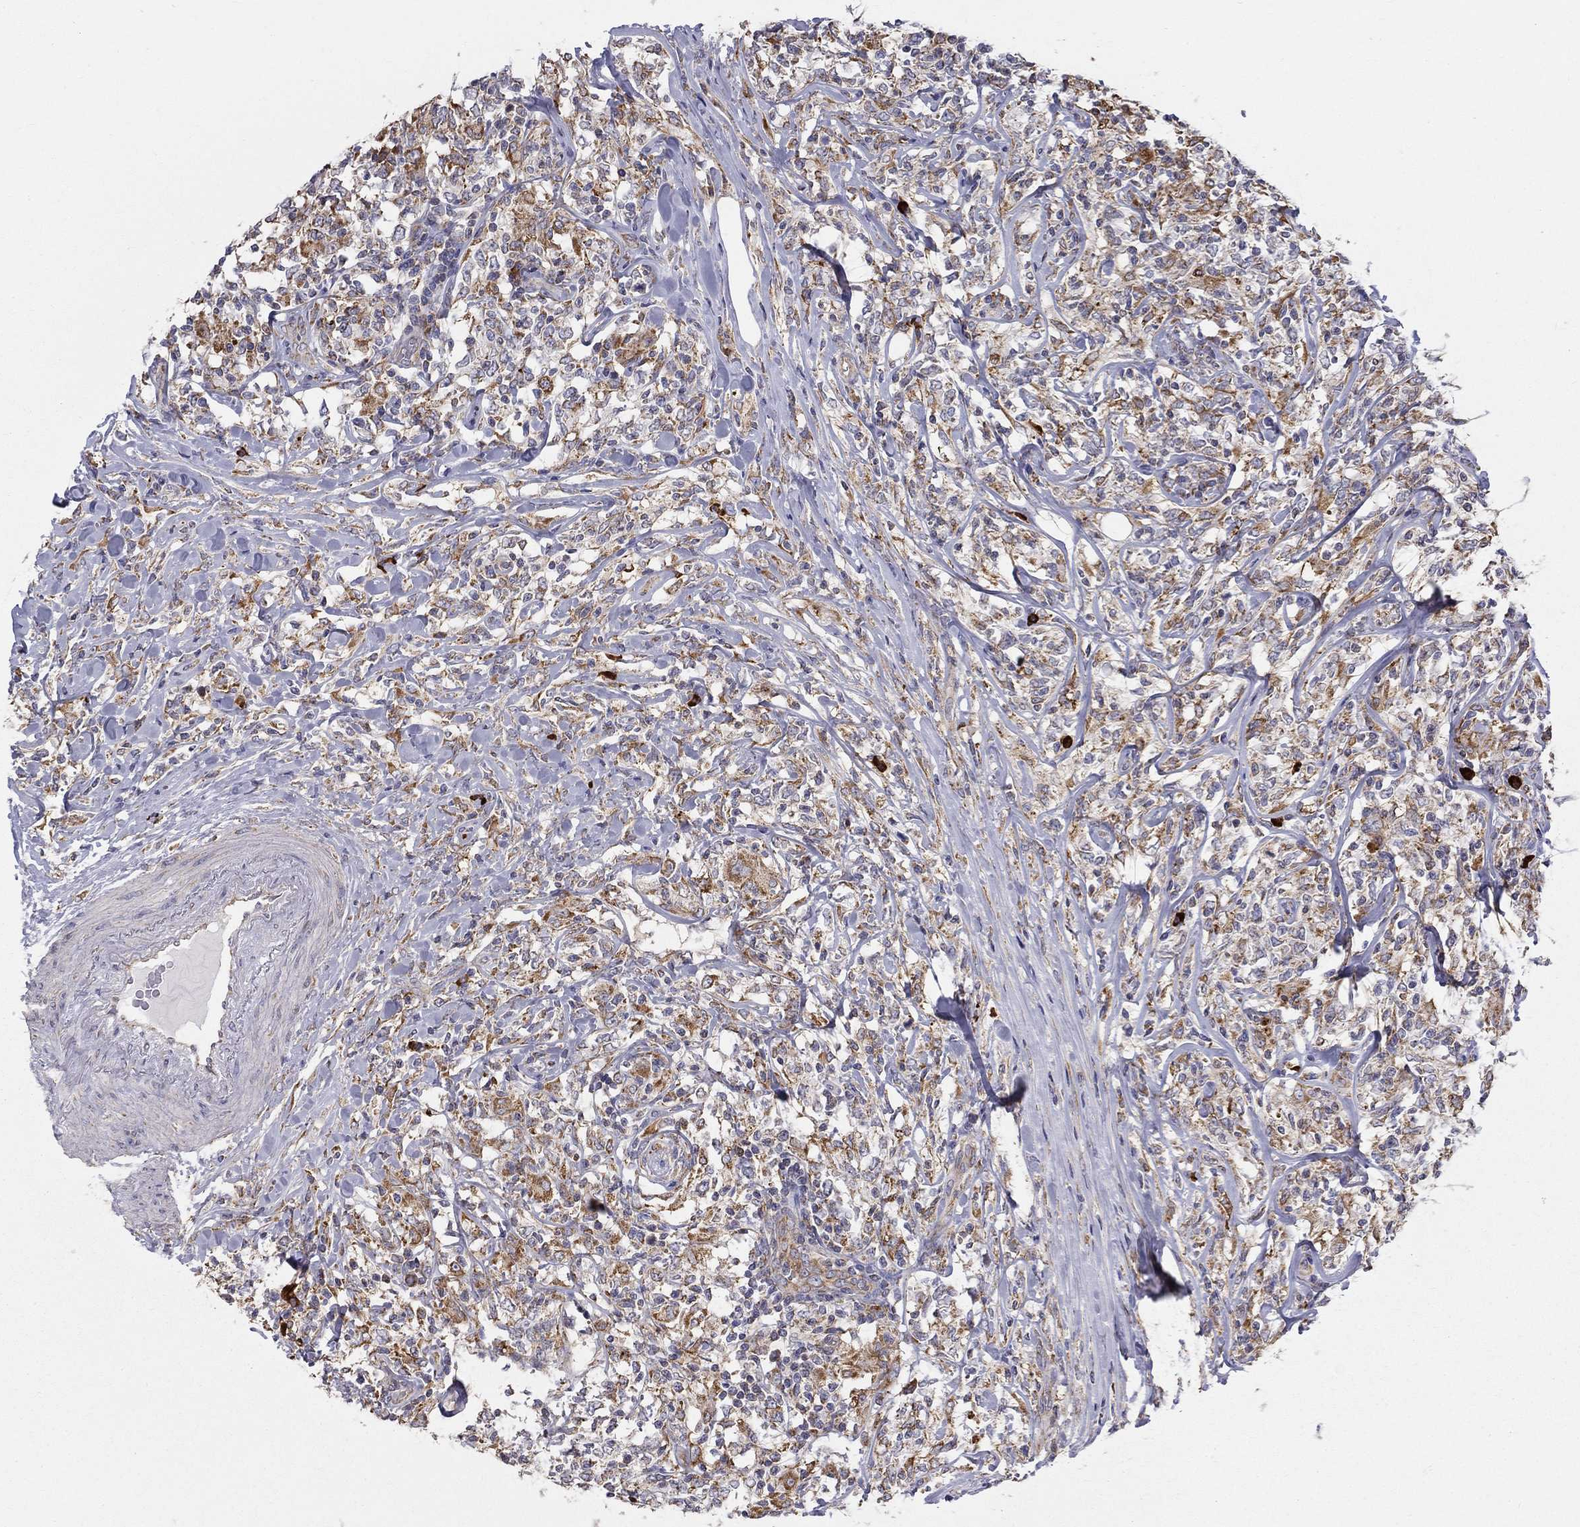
{"staining": {"intensity": "moderate", "quantity": "25%-75%", "location": "cytoplasmic/membranous"}, "tissue": "lymphoma", "cell_type": "Tumor cells", "image_type": "cancer", "snomed": [{"axis": "morphology", "description": "Malignant lymphoma, non-Hodgkin's type, High grade"}, {"axis": "topography", "description": "Lymph node"}], "caption": "The histopathology image exhibits staining of lymphoma, revealing moderate cytoplasmic/membranous protein expression (brown color) within tumor cells.", "gene": "PRDX4", "patient": {"sex": "female", "age": 84}}